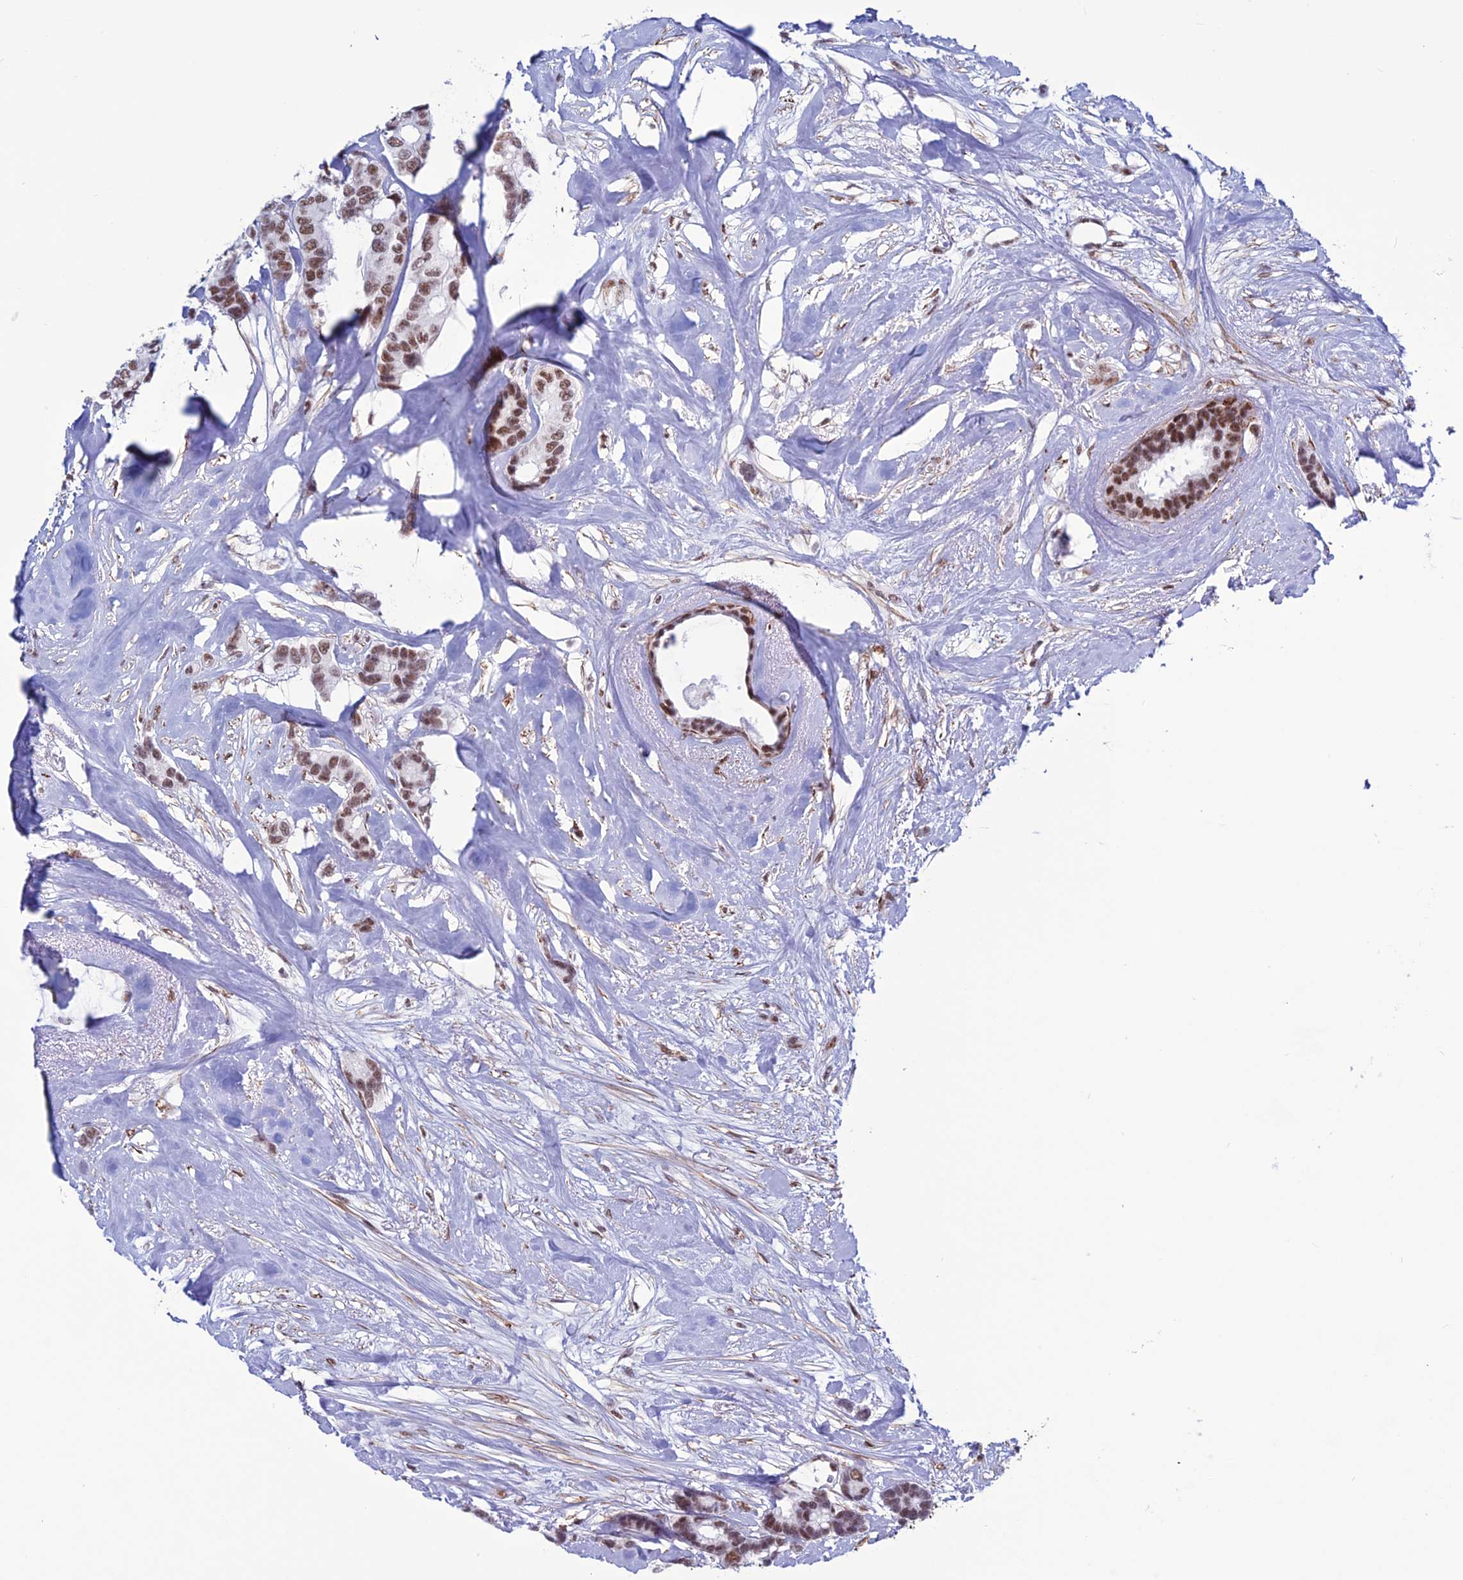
{"staining": {"intensity": "moderate", "quantity": ">75%", "location": "nuclear"}, "tissue": "breast cancer", "cell_type": "Tumor cells", "image_type": "cancer", "snomed": [{"axis": "morphology", "description": "Duct carcinoma"}, {"axis": "topography", "description": "Breast"}], "caption": "Tumor cells exhibit moderate nuclear expression in about >75% of cells in intraductal carcinoma (breast). The protein of interest is shown in brown color, while the nuclei are stained blue.", "gene": "U2AF1", "patient": {"sex": "female", "age": 87}}